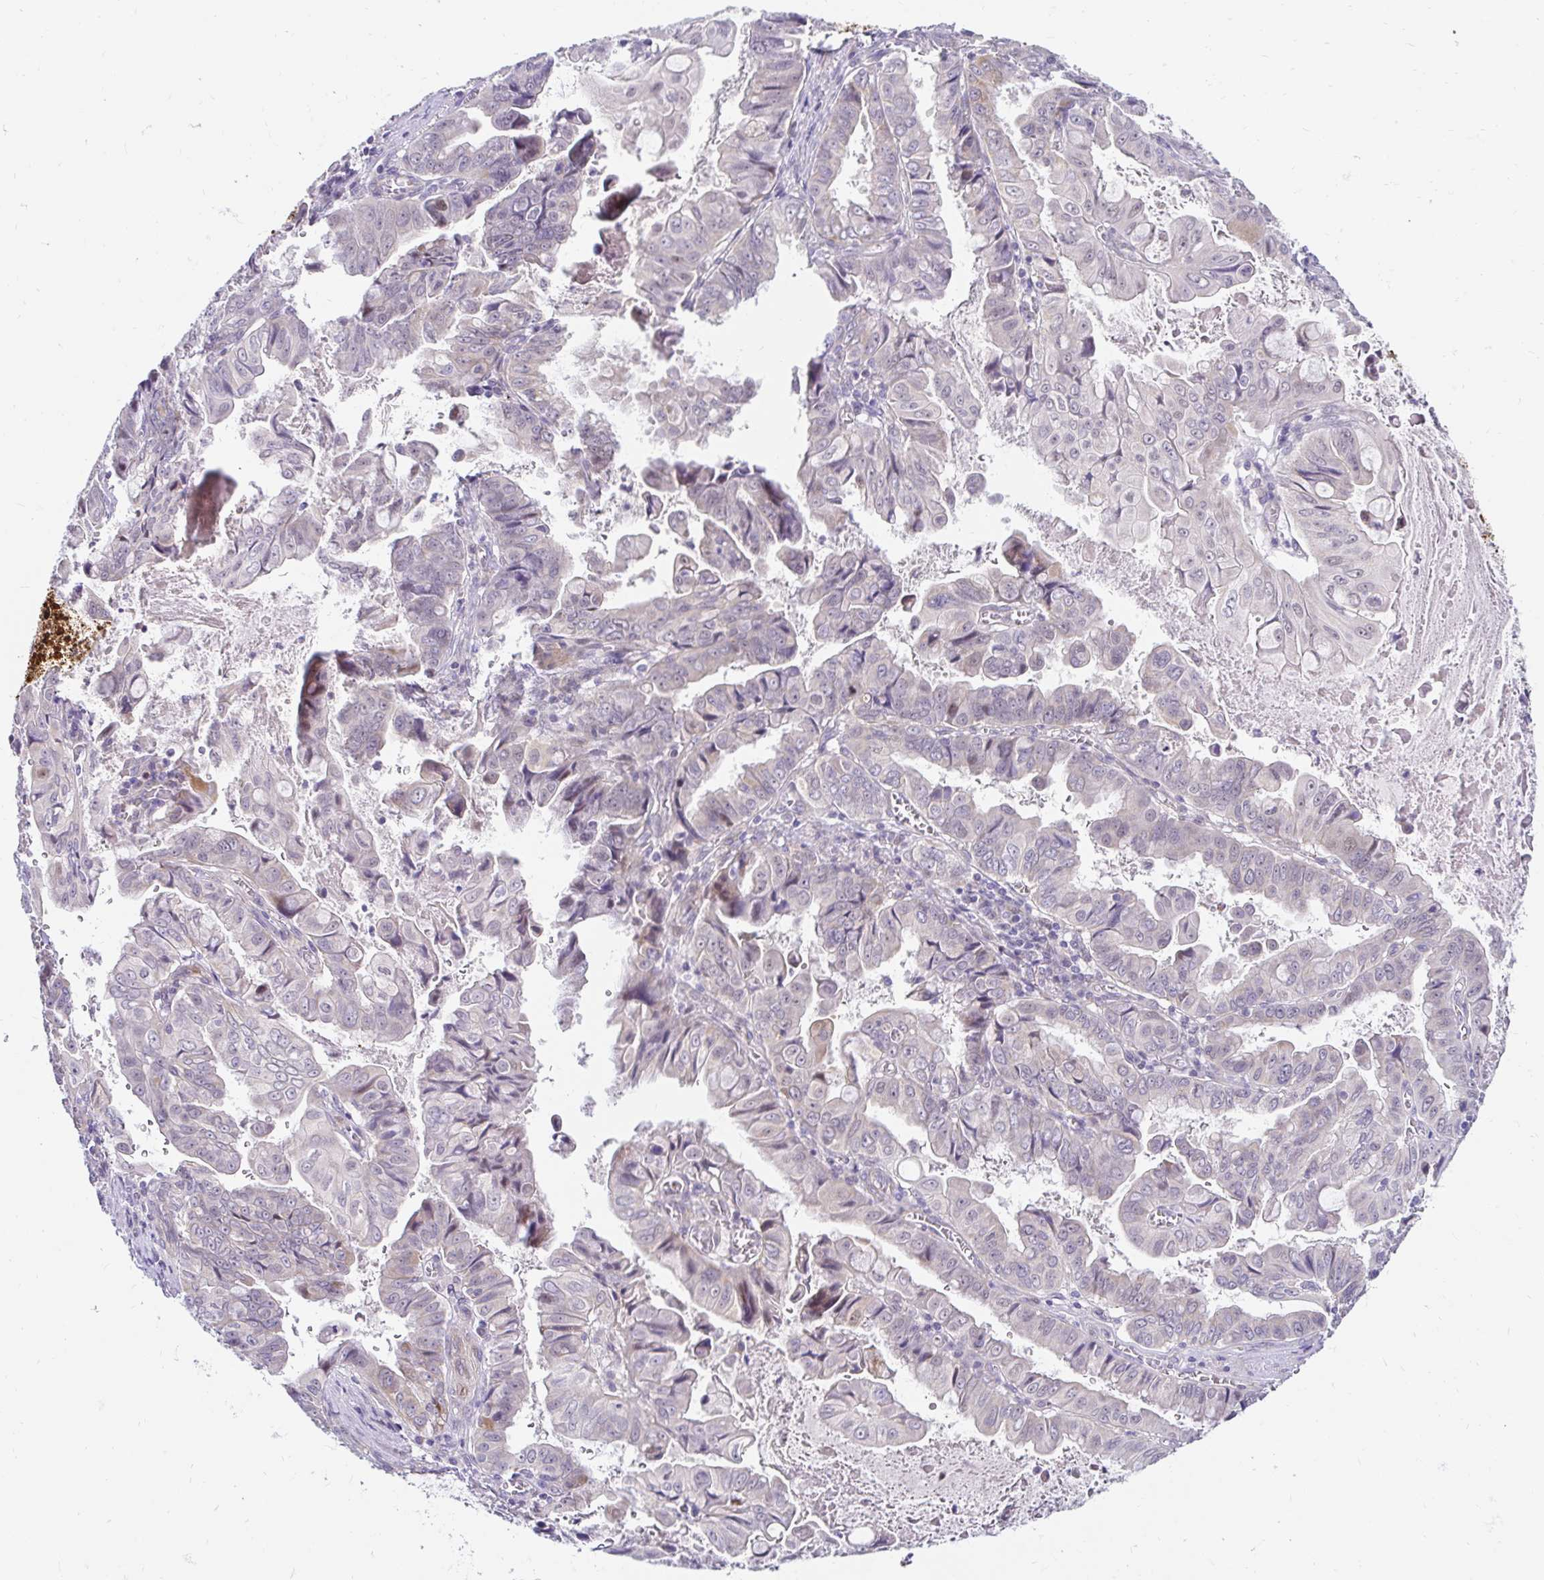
{"staining": {"intensity": "negative", "quantity": "none", "location": "none"}, "tissue": "stomach cancer", "cell_type": "Tumor cells", "image_type": "cancer", "snomed": [{"axis": "morphology", "description": "Adenocarcinoma, NOS"}, {"axis": "topography", "description": "Stomach, upper"}], "caption": "IHC of human stomach cancer (adenocarcinoma) exhibits no positivity in tumor cells.", "gene": "GUCY1A1", "patient": {"sex": "male", "age": 80}}